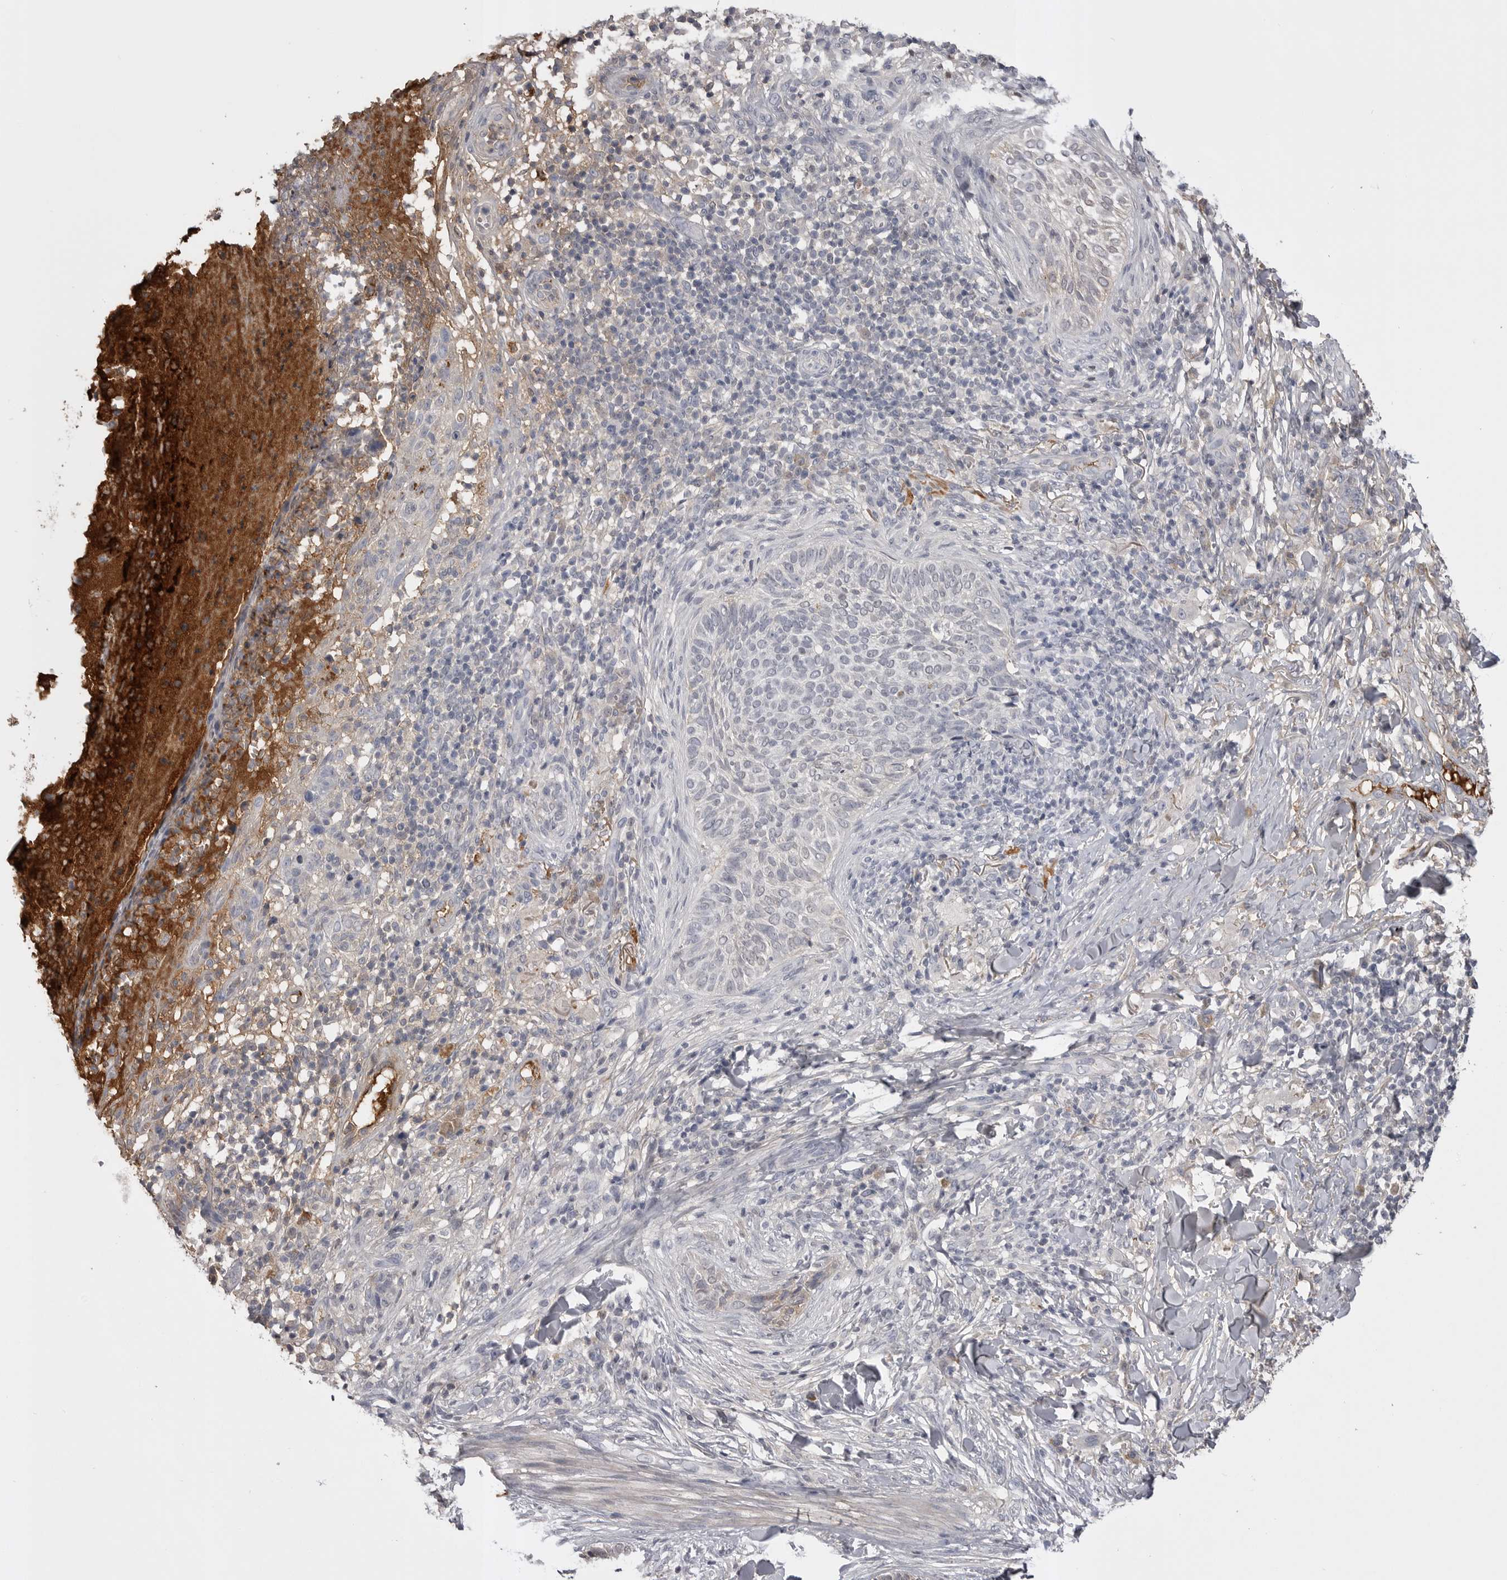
{"staining": {"intensity": "negative", "quantity": "none", "location": "none"}, "tissue": "skin cancer", "cell_type": "Tumor cells", "image_type": "cancer", "snomed": [{"axis": "morphology", "description": "Normal tissue, NOS"}, {"axis": "morphology", "description": "Basal cell carcinoma"}, {"axis": "topography", "description": "Skin"}], "caption": "Skin cancer (basal cell carcinoma) stained for a protein using immunohistochemistry shows no staining tumor cells.", "gene": "AHSG", "patient": {"sex": "male", "age": 67}}